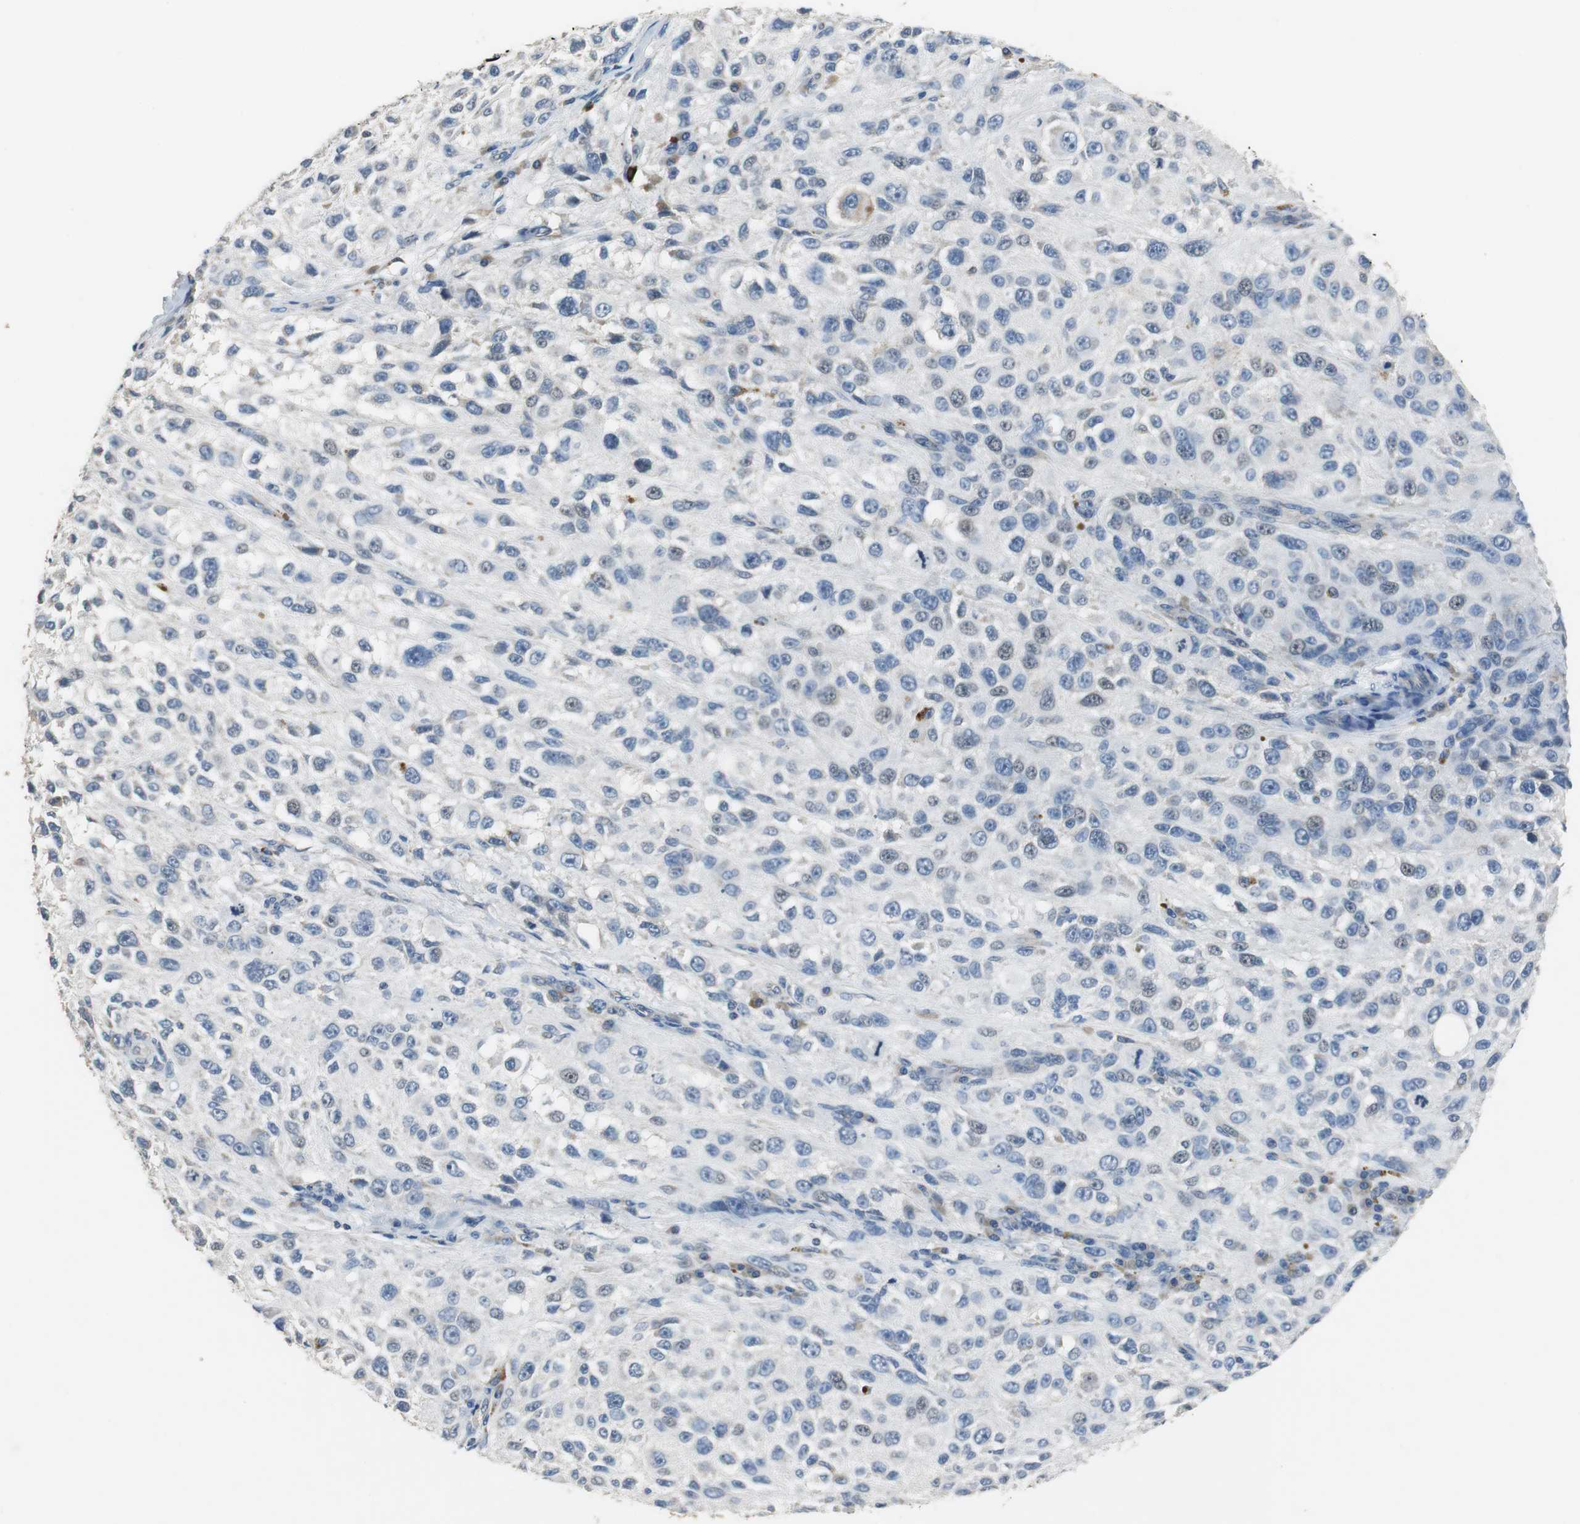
{"staining": {"intensity": "negative", "quantity": "none", "location": "none"}, "tissue": "melanoma", "cell_type": "Tumor cells", "image_type": "cancer", "snomed": [{"axis": "morphology", "description": "Necrosis, NOS"}, {"axis": "morphology", "description": "Malignant melanoma, NOS"}, {"axis": "topography", "description": "Skin"}], "caption": "IHC of human malignant melanoma shows no positivity in tumor cells.", "gene": "MTIF2", "patient": {"sex": "female", "age": 87}}